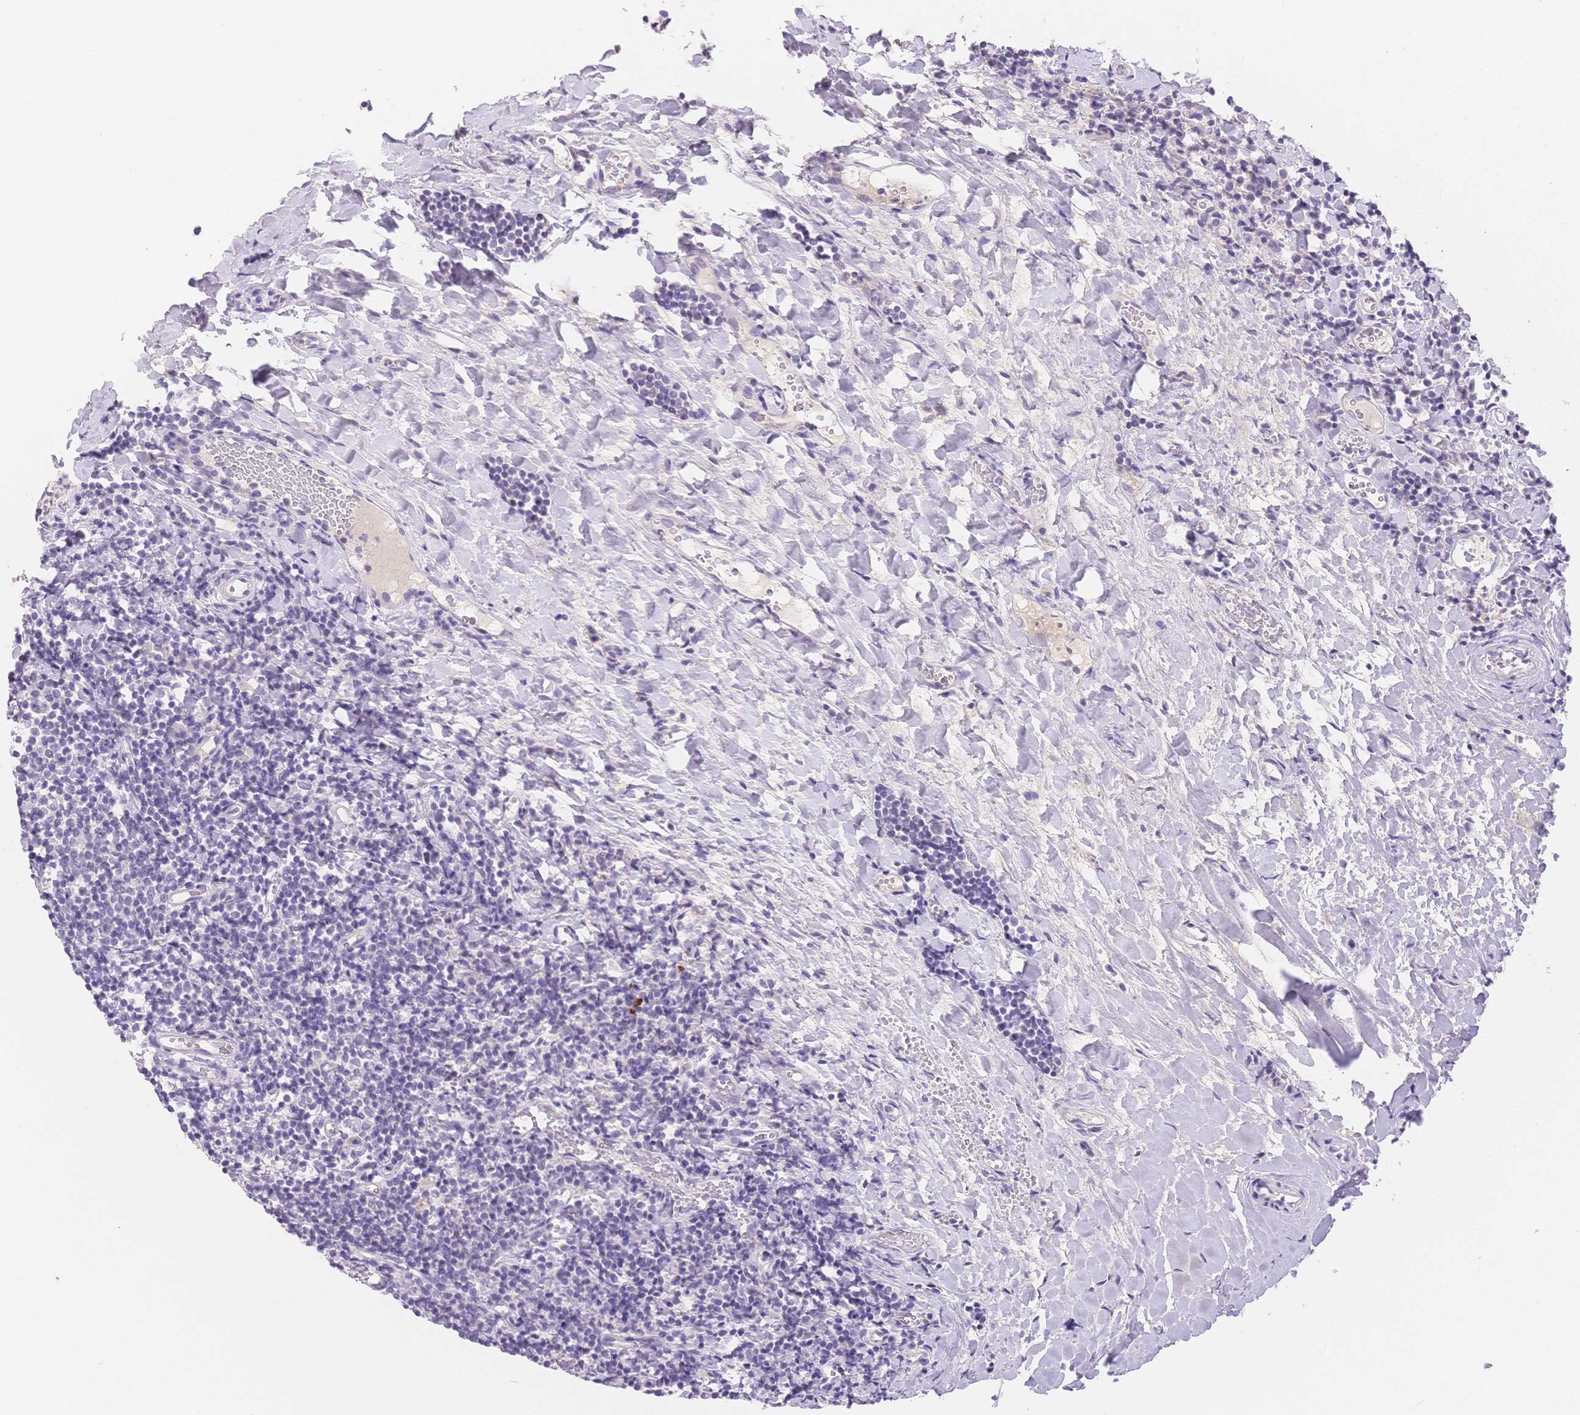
{"staining": {"intensity": "negative", "quantity": "none", "location": "none"}, "tissue": "tonsil", "cell_type": "Germinal center cells", "image_type": "normal", "snomed": [{"axis": "morphology", "description": "Normal tissue, NOS"}, {"axis": "topography", "description": "Tonsil"}], "caption": "There is no significant positivity in germinal center cells of tonsil. (DAB immunohistochemistry visualized using brightfield microscopy, high magnification).", "gene": "MYOM1", "patient": {"sex": "female", "age": 10}}